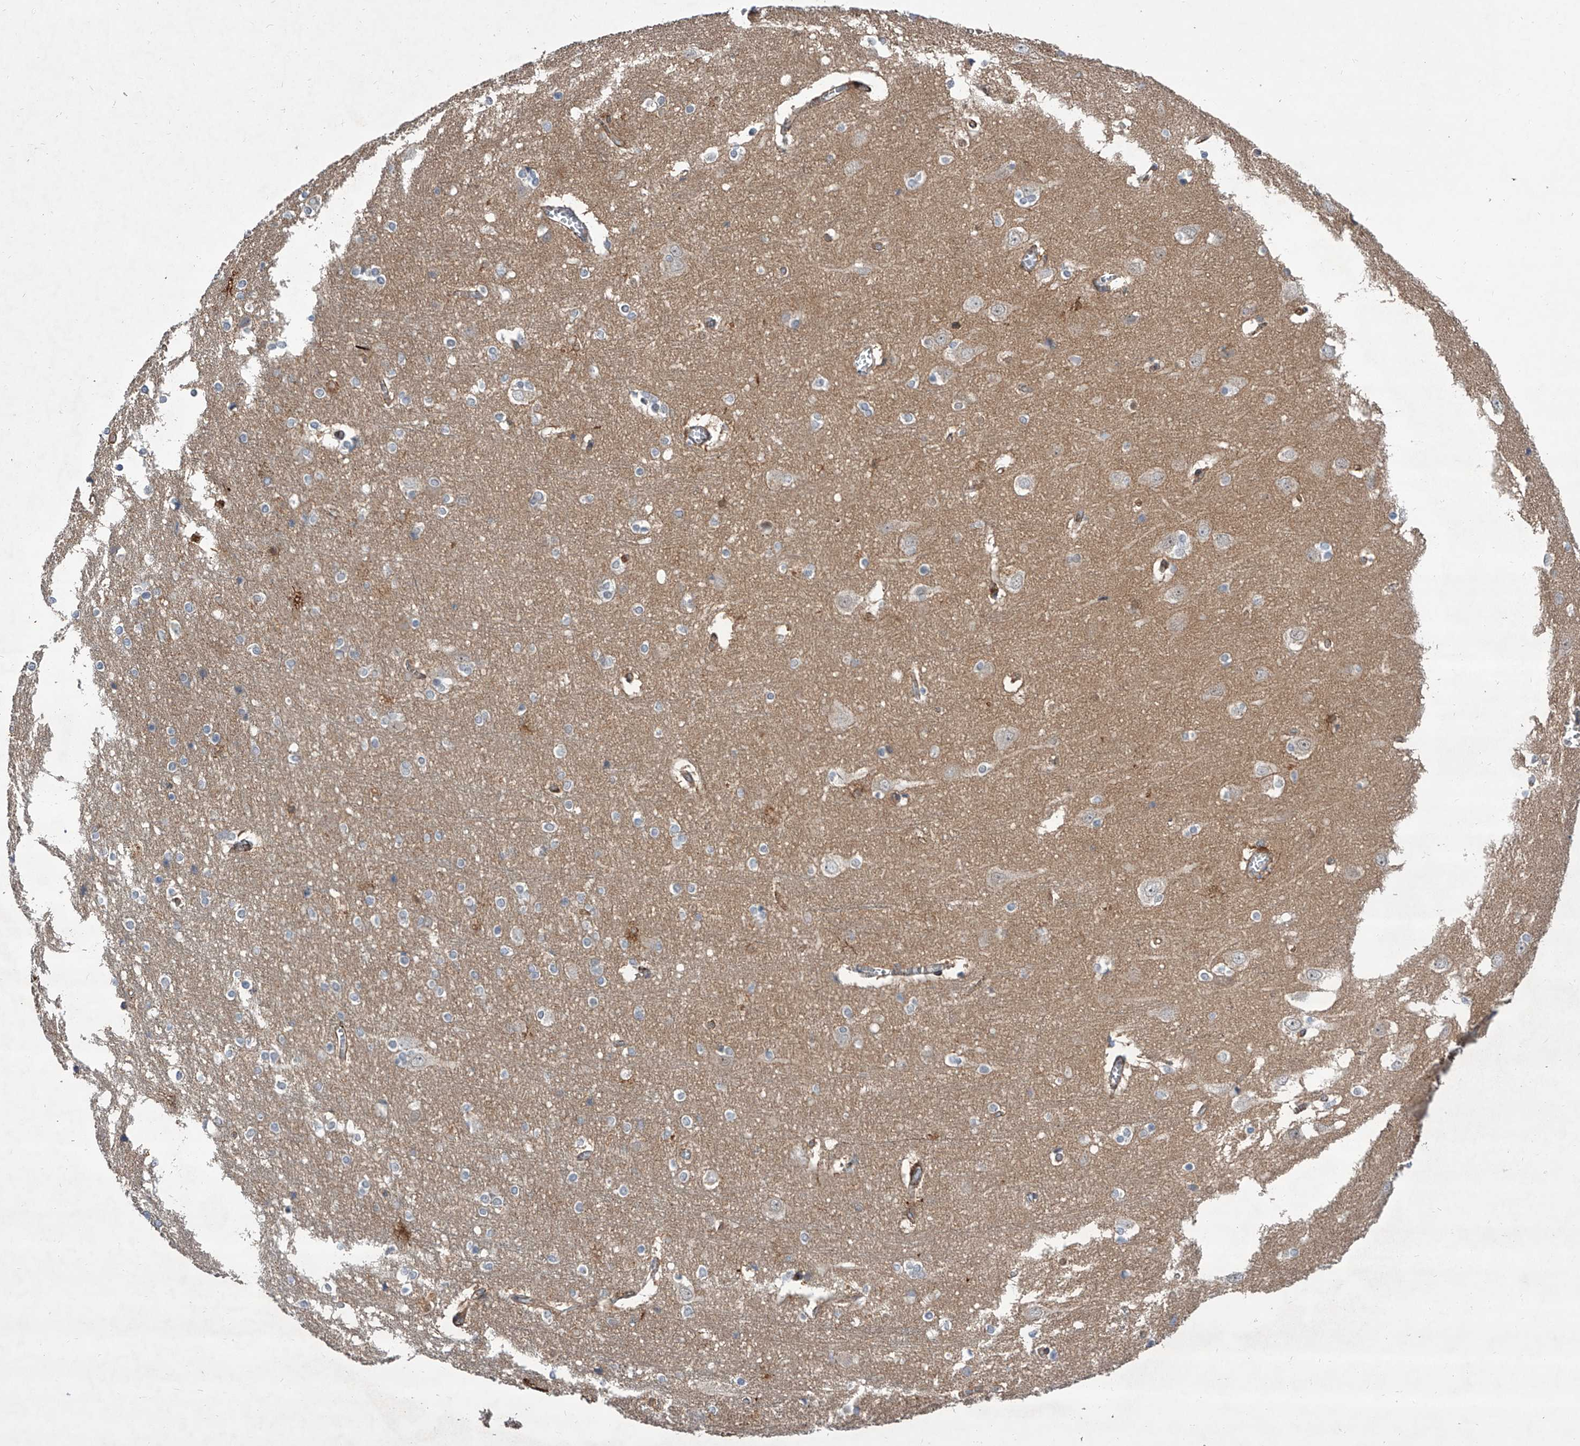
{"staining": {"intensity": "moderate", "quantity": ">75%", "location": "cytoplasmic/membranous"}, "tissue": "cerebral cortex", "cell_type": "Endothelial cells", "image_type": "normal", "snomed": [{"axis": "morphology", "description": "Normal tissue, NOS"}, {"axis": "topography", "description": "Cerebral cortex"}], "caption": "Cerebral cortex stained with DAB immunohistochemistry (IHC) displays medium levels of moderate cytoplasmic/membranous staining in about >75% of endothelial cells.", "gene": "USP47", "patient": {"sex": "male", "age": 54}}